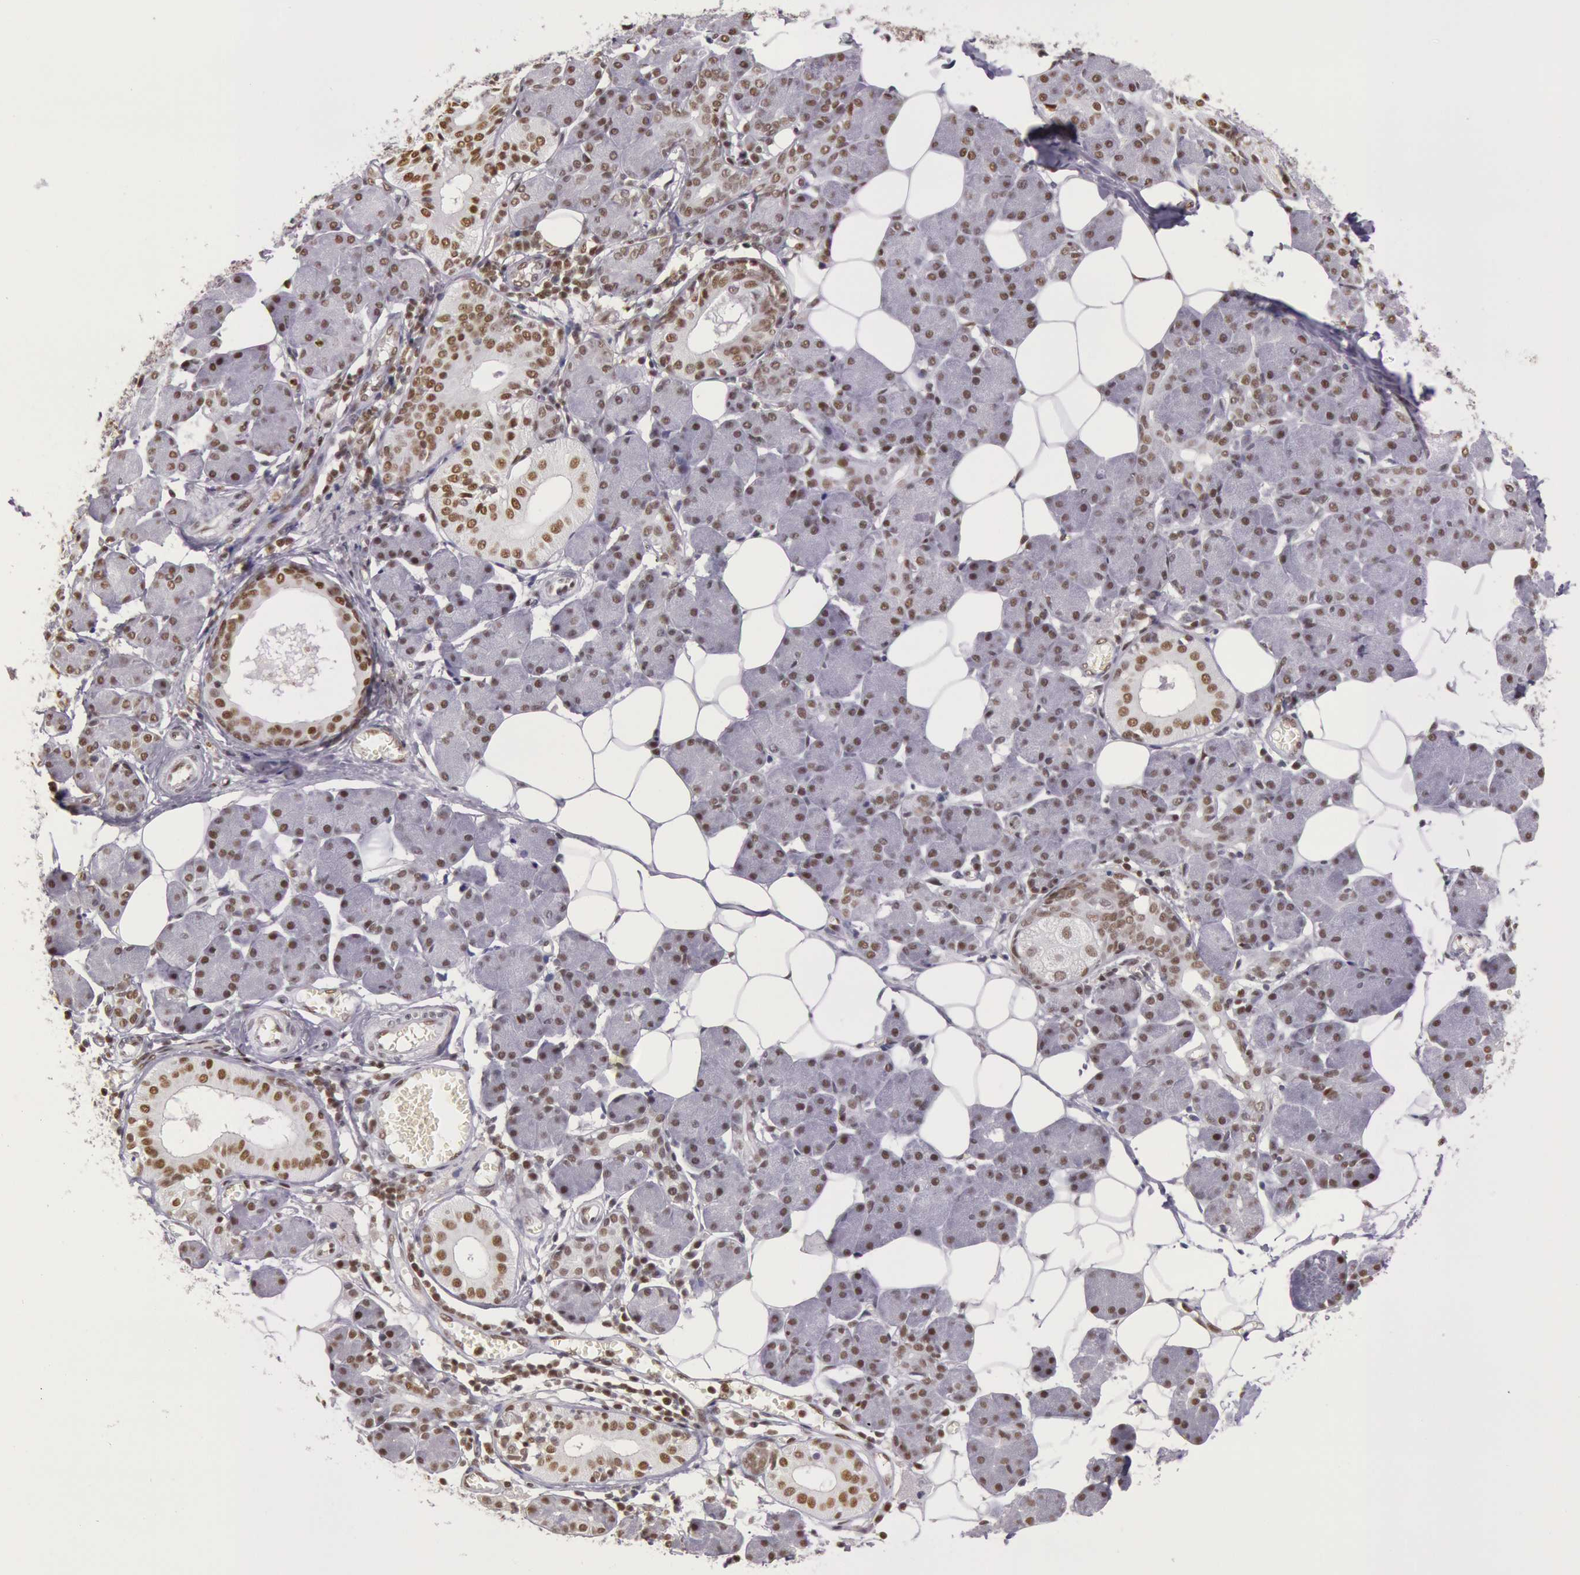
{"staining": {"intensity": "strong", "quantity": ">75%", "location": "nuclear"}, "tissue": "salivary gland", "cell_type": "Glandular cells", "image_type": "normal", "snomed": [{"axis": "morphology", "description": "Normal tissue, NOS"}, {"axis": "morphology", "description": "Adenoma, NOS"}, {"axis": "topography", "description": "Salivary gland"}], "caption": "Glandular cells show high levels of strong nuclear expression in about >75% of cells in normal human salivary gland.", "gene": "ESS2", "patient": {"sex": "female", "age": 32}}